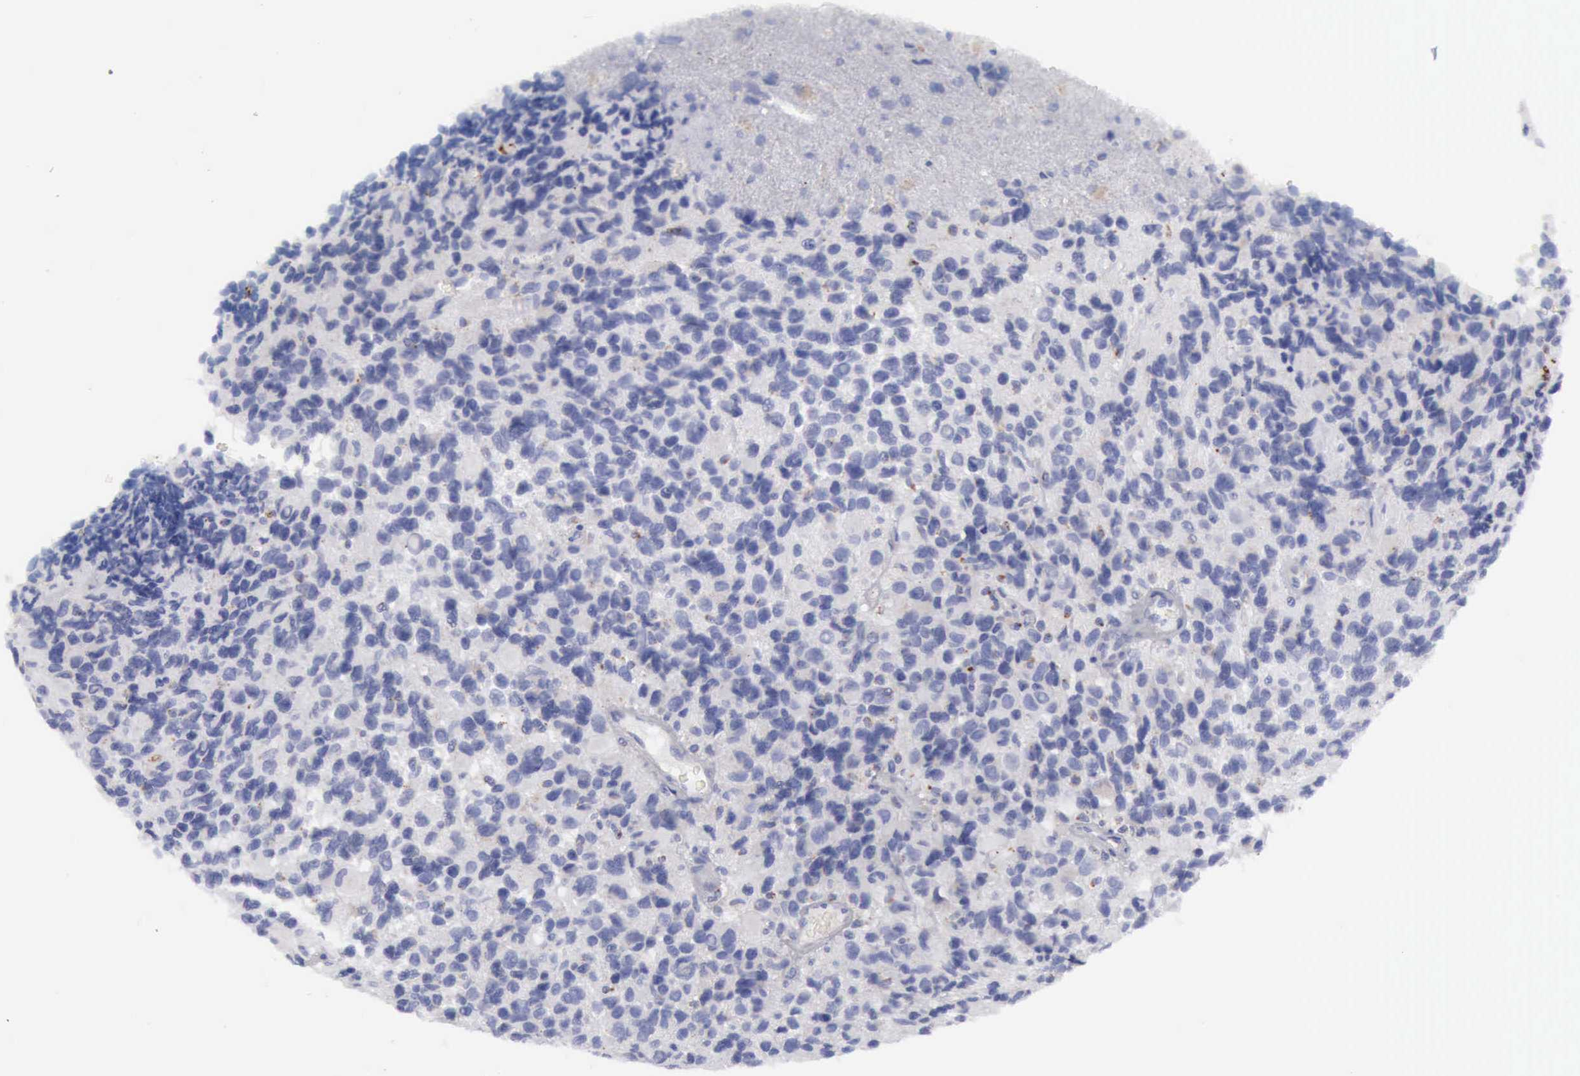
{"staining": {"intensity": "negative", "quantity": "none", "location": "none"}, "tissue": "glioma", "cell_type": "Tumor cells", "image_type": "cancer", "snomed": [{"axis": "morphology", "description": "Glioma, malignant, High grade"}, {"axis": "topography", "description": "Brain"}], "caption": "A micrograph of glioma stained for a protein displays no brown staining in tumor cells.", "gene": "CTSS", "patient": {"sex": "male", "age": 77}}